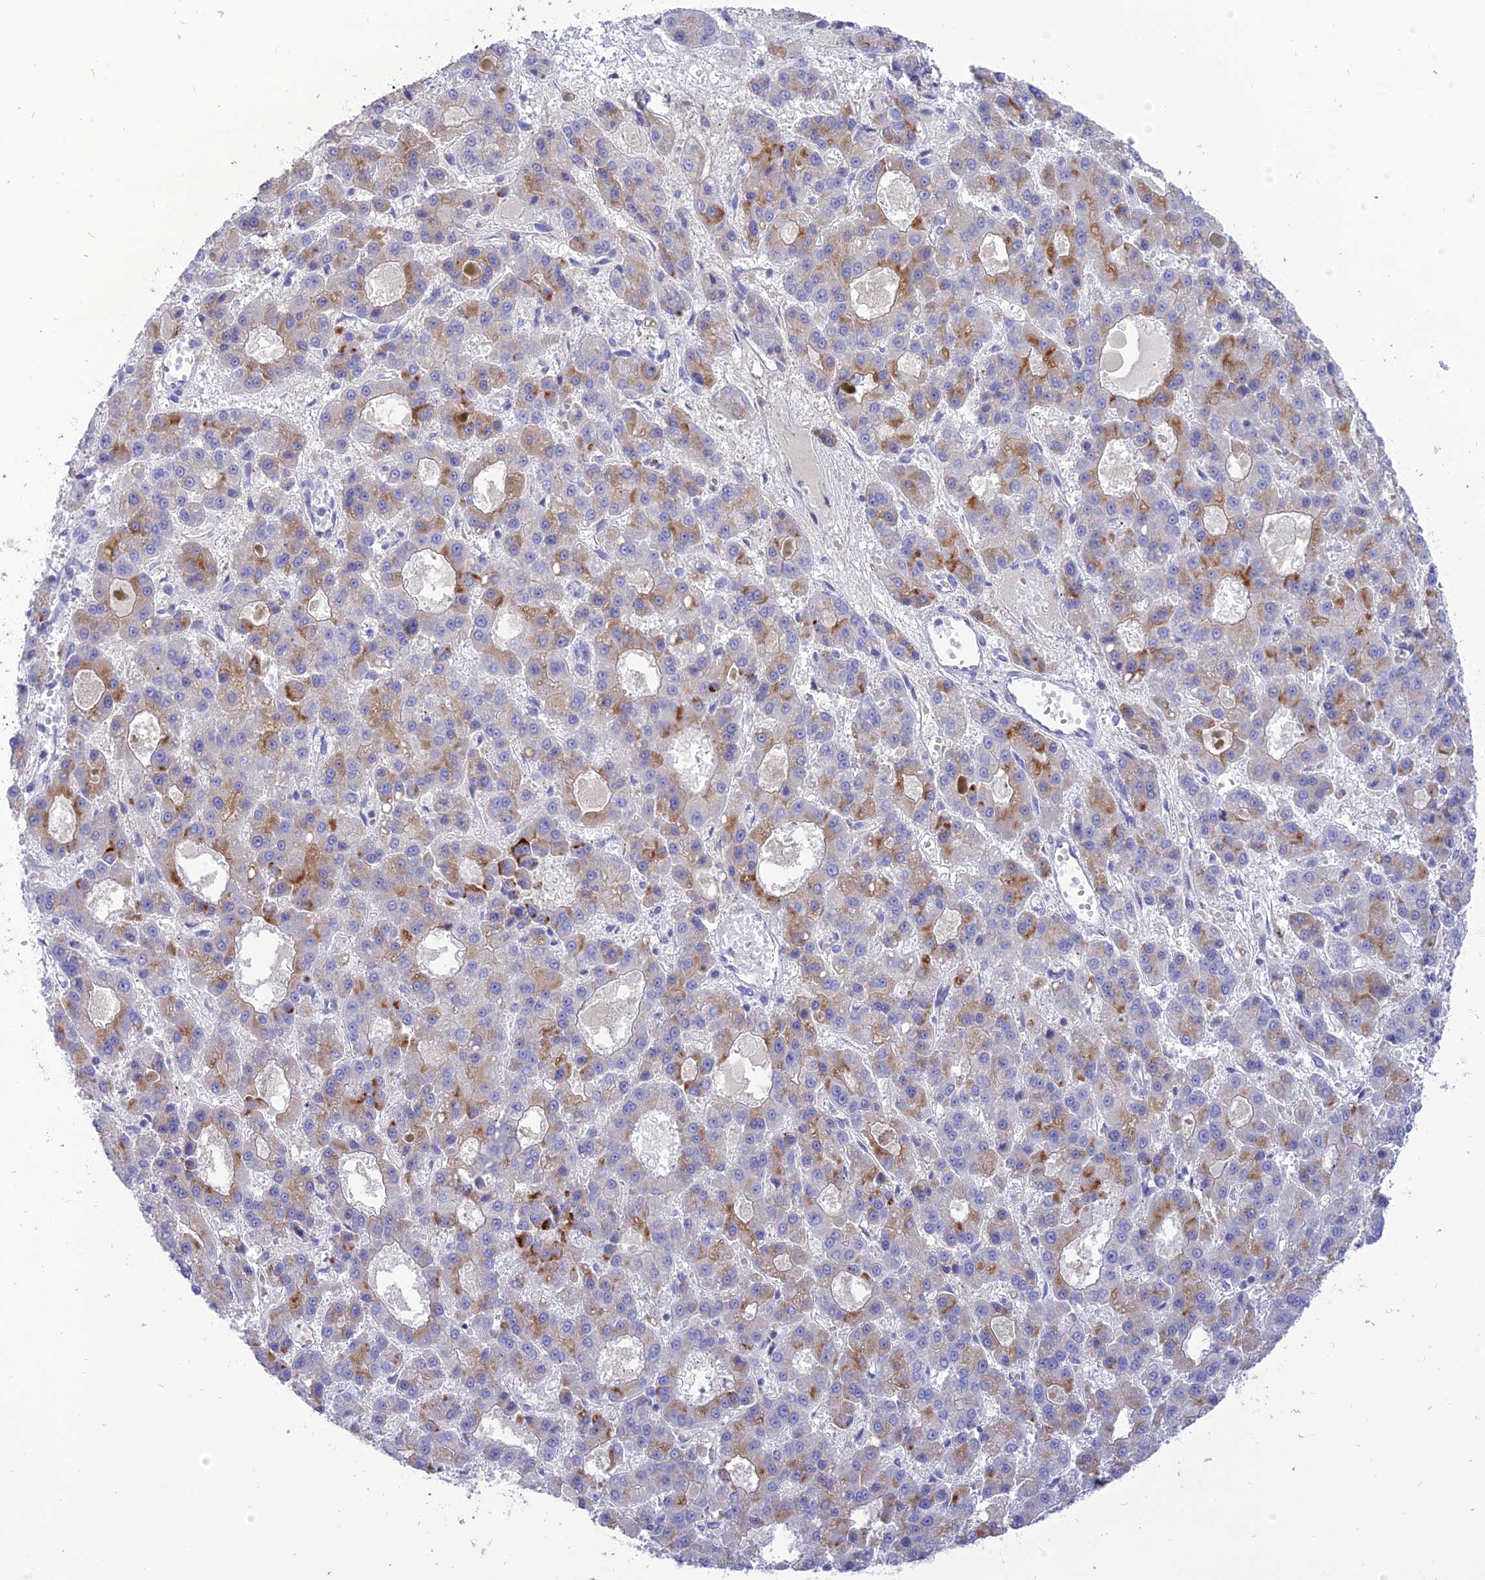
{"staining": {"intensity": "moderate", "quantity": "<25%", "location": "cytoplasmic/membranous"}, "tissue": "liver cancer", "cell_type": "Tumor cells", "image_type": "cancer", "snomed": [{"axis": "morphology", "description": "Carcinoma, Hepatocellular, NOS"}, {"axis": "topography", "description": "Liver"}], "caption": "IHC of human liver hepatocellular carcinoma shows low levels of moderate cytoplasmic/membranous positivity in approximately <25% of tumor cells. Immunohistochemistry (ihc) stains the protein in brown and the nuclei are stained blue.", "gene": "MBD3L1", "patient": {"sex": "male", "age": 70}}